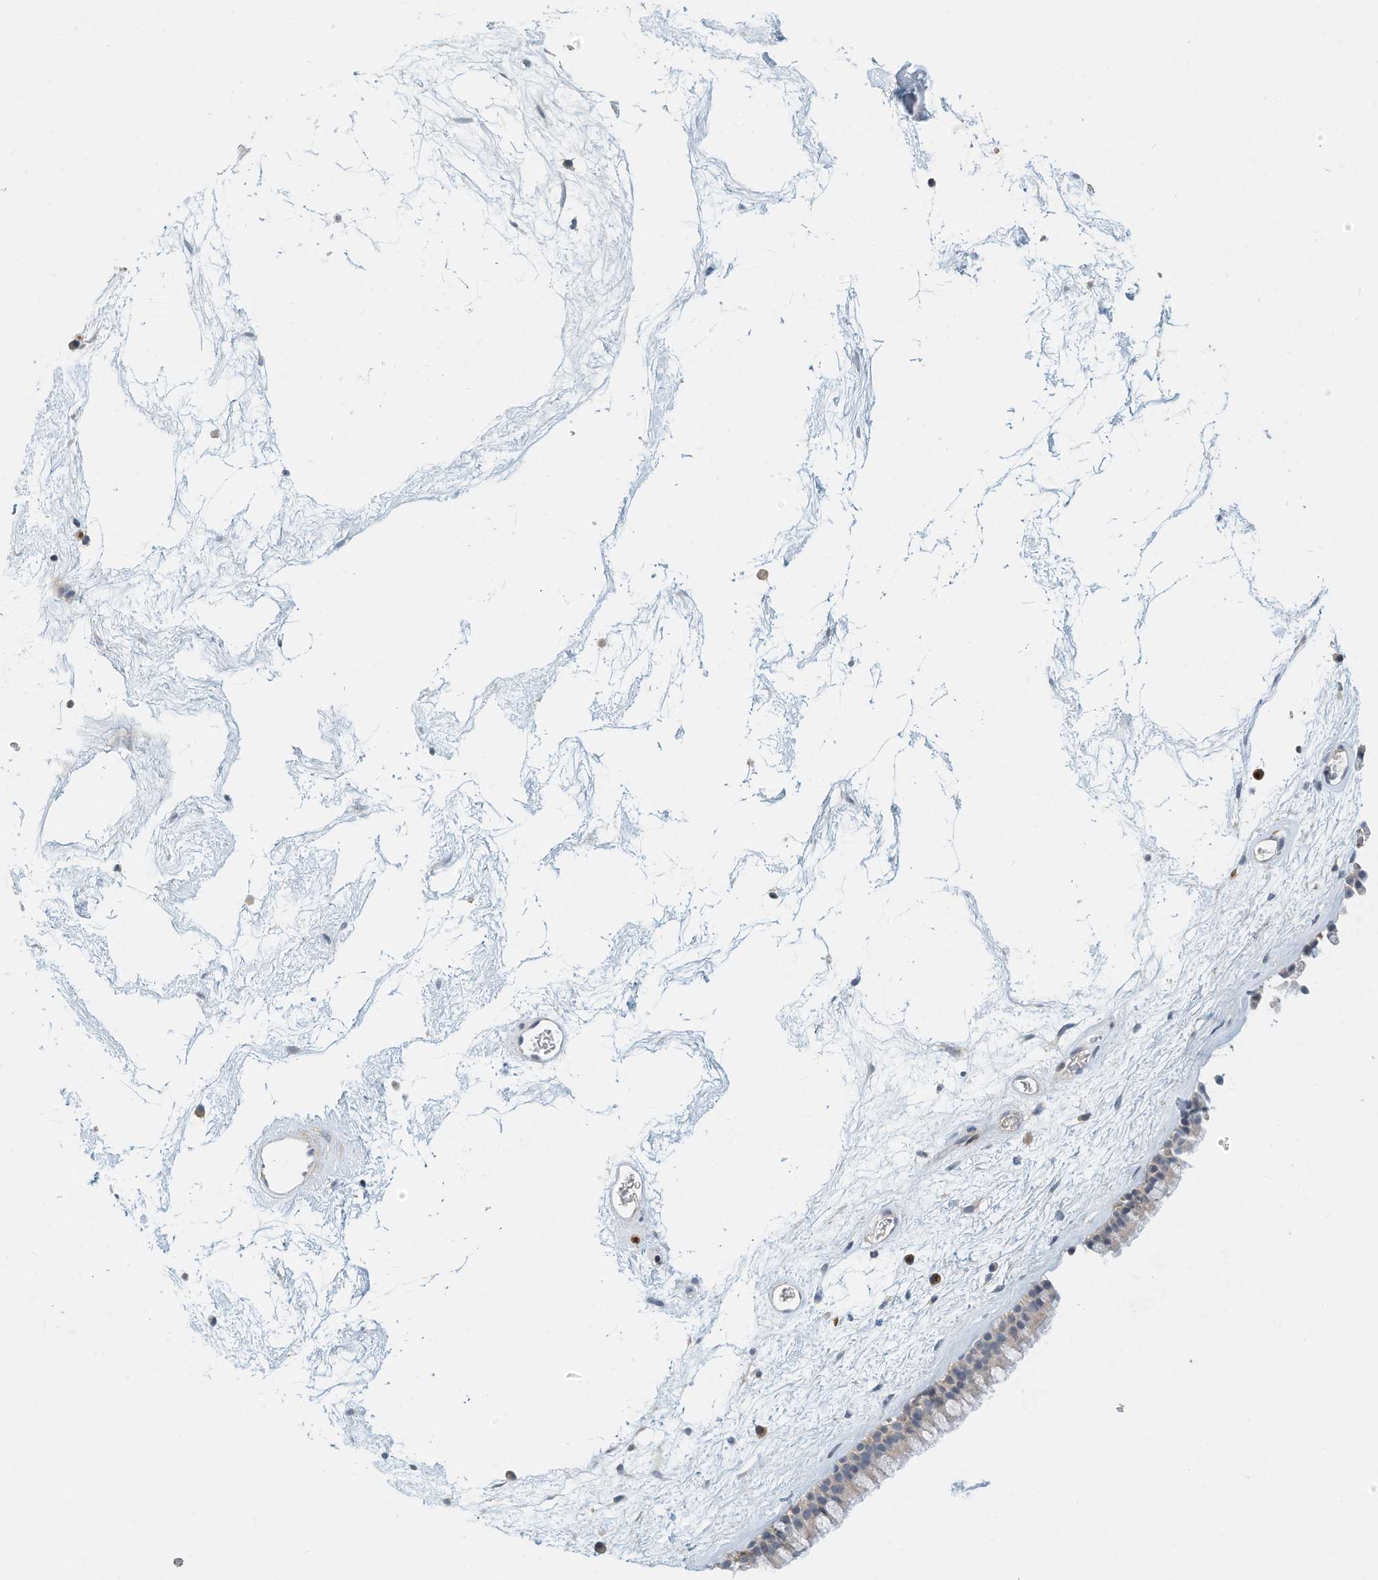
{"staining": {"intensity": "negative", "quantity": "none", "location": "none"}, "tissue": "nasopharynx", "cell_type": "Respiratory epithelial cells", "image_type": "normal", "snomed": [{"axis": "morphology", "description": "Normal tissue, NOS"}, {"axis": "morphology", "description": "Inflammation, NOS"}, {"axis": "topography", "description": "Nasopharynx"}], "caption": "Human nasopharynx stained for a protein using immunohistochemistry (IHC) reveals no positivity in respiratory epithelial cells.", "gene": "MICAL1", "patient": {"sex": "male", "age": 48}}